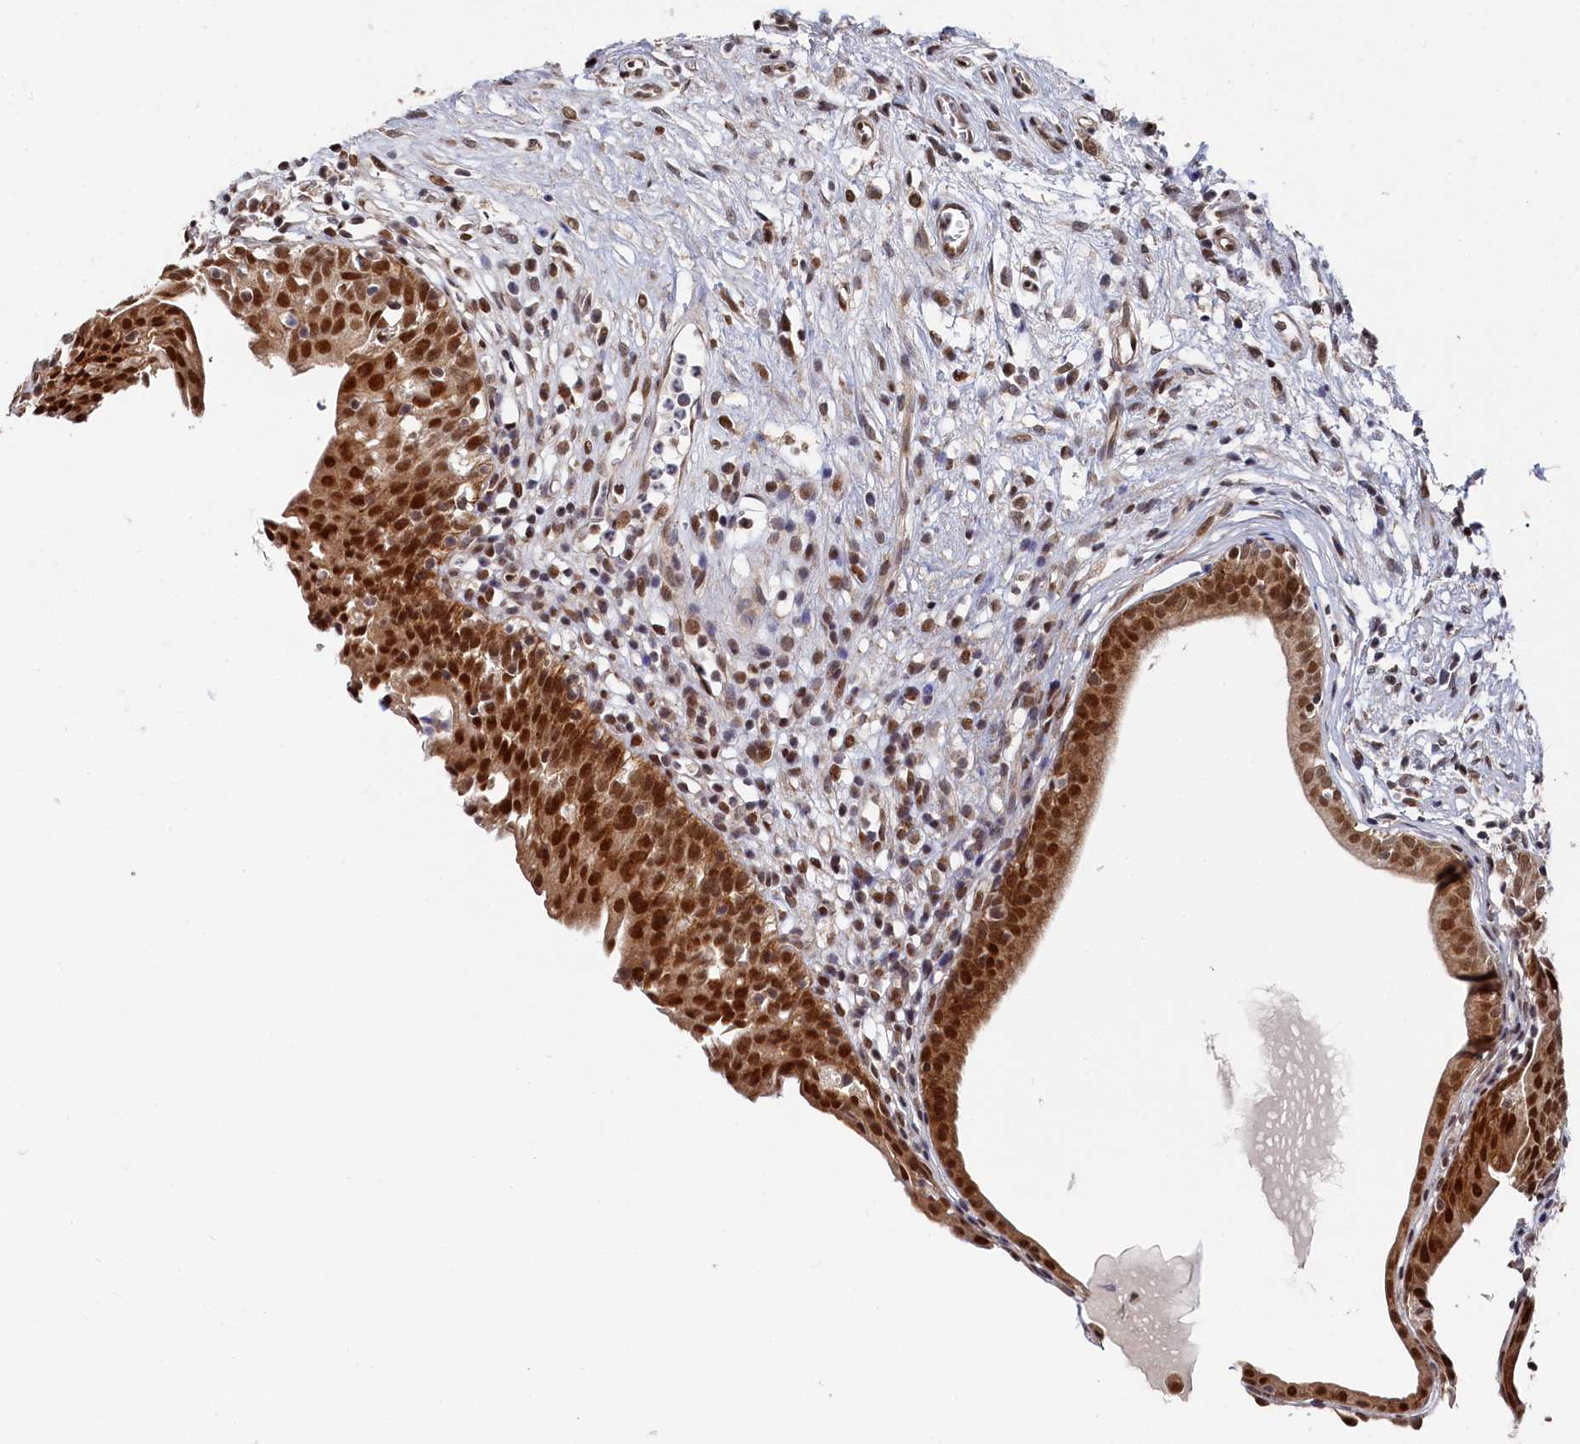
{"staining": {"intensity": "strong", "quantity": ">75%", "location": "cytoplasmic/membranous,nuclear"}, "tissue": "urinary bladder", "cell_type": "Urothelial cells", "image_type": "normal", "snomed": [{"axis": "morphology", "description": "Normal tissue, NOS"}, {"axis": "morphology", "description": "Inflammation, NOS"}, {"axis": "topography", "description": "Urinary bladder"}], "caption": "Urothelial cells exhibit high levels of strong cytoplasmic/membranous,nuclear positivity in about >75% of cells in normal human urinary bladder. The staining was performed using DAB (3,3'-diaminobenzidine), with brown indicating positive protein expression. Nuclei are stained blue with hematoxylin.", "gene": "BUB3", "patient": {"sex": "male", "age": 63}}